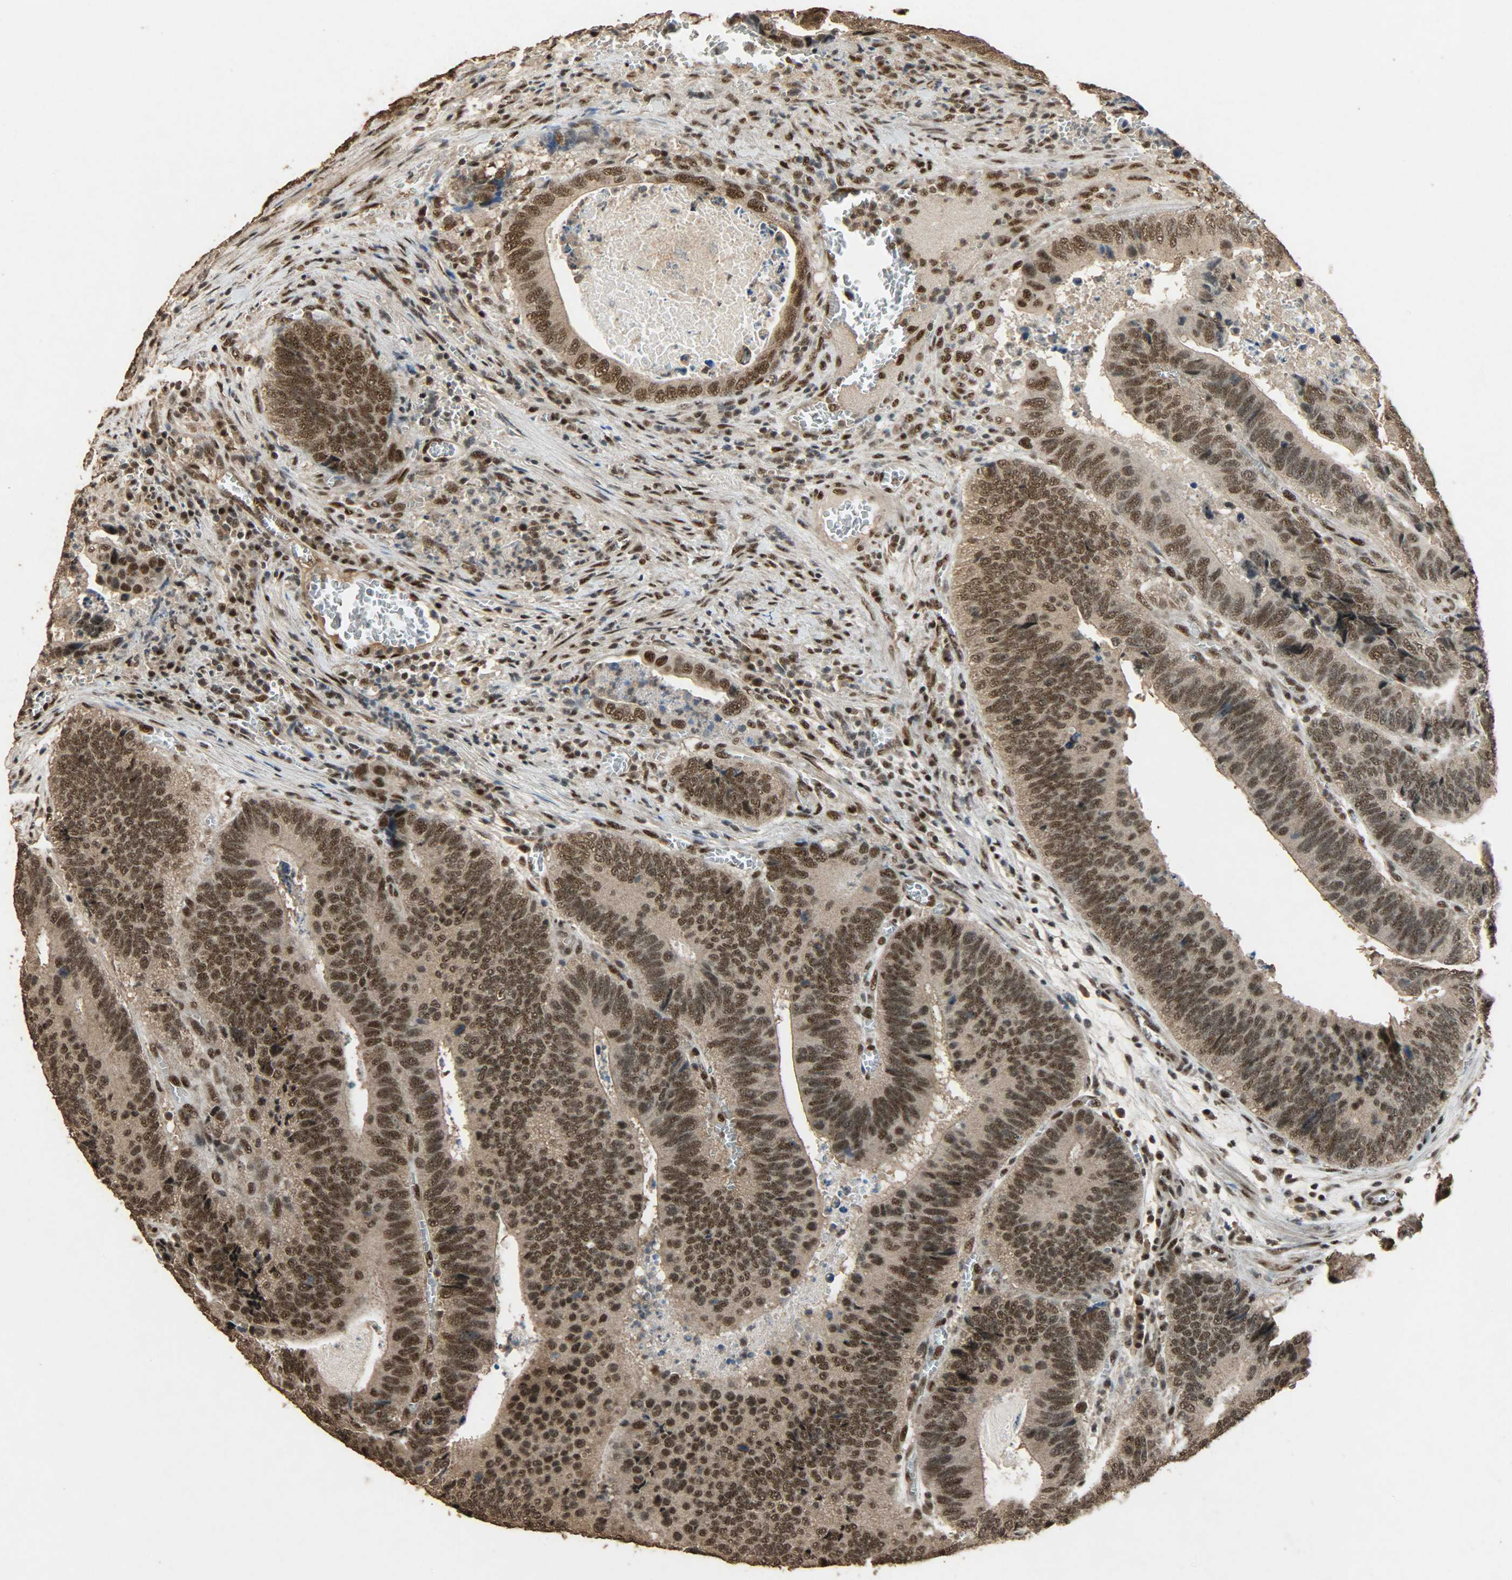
{"staining": {"intensity": "strong", "quantity": ">75%", "location": "cytoplasmic/membranous,nuclear"}, "tissue": "colorectal cancer", "cell_type": "Tumor cells", "image_type": "cancer", "snomed": [{"axis": "morphology", "description": "Adenocarcinoma, NOS"}, {"axis": "topography", "description": "Colon"}], "caption": "Immunohistochemical staining of adenocarcinoma (colorectal) shows high levels of strong cytoplasmic/membranous and nuclear positivity in approximately >75% of tumor cells.", "gene": "CCNT2", "patient": {"sex": "male", "age": 72}}